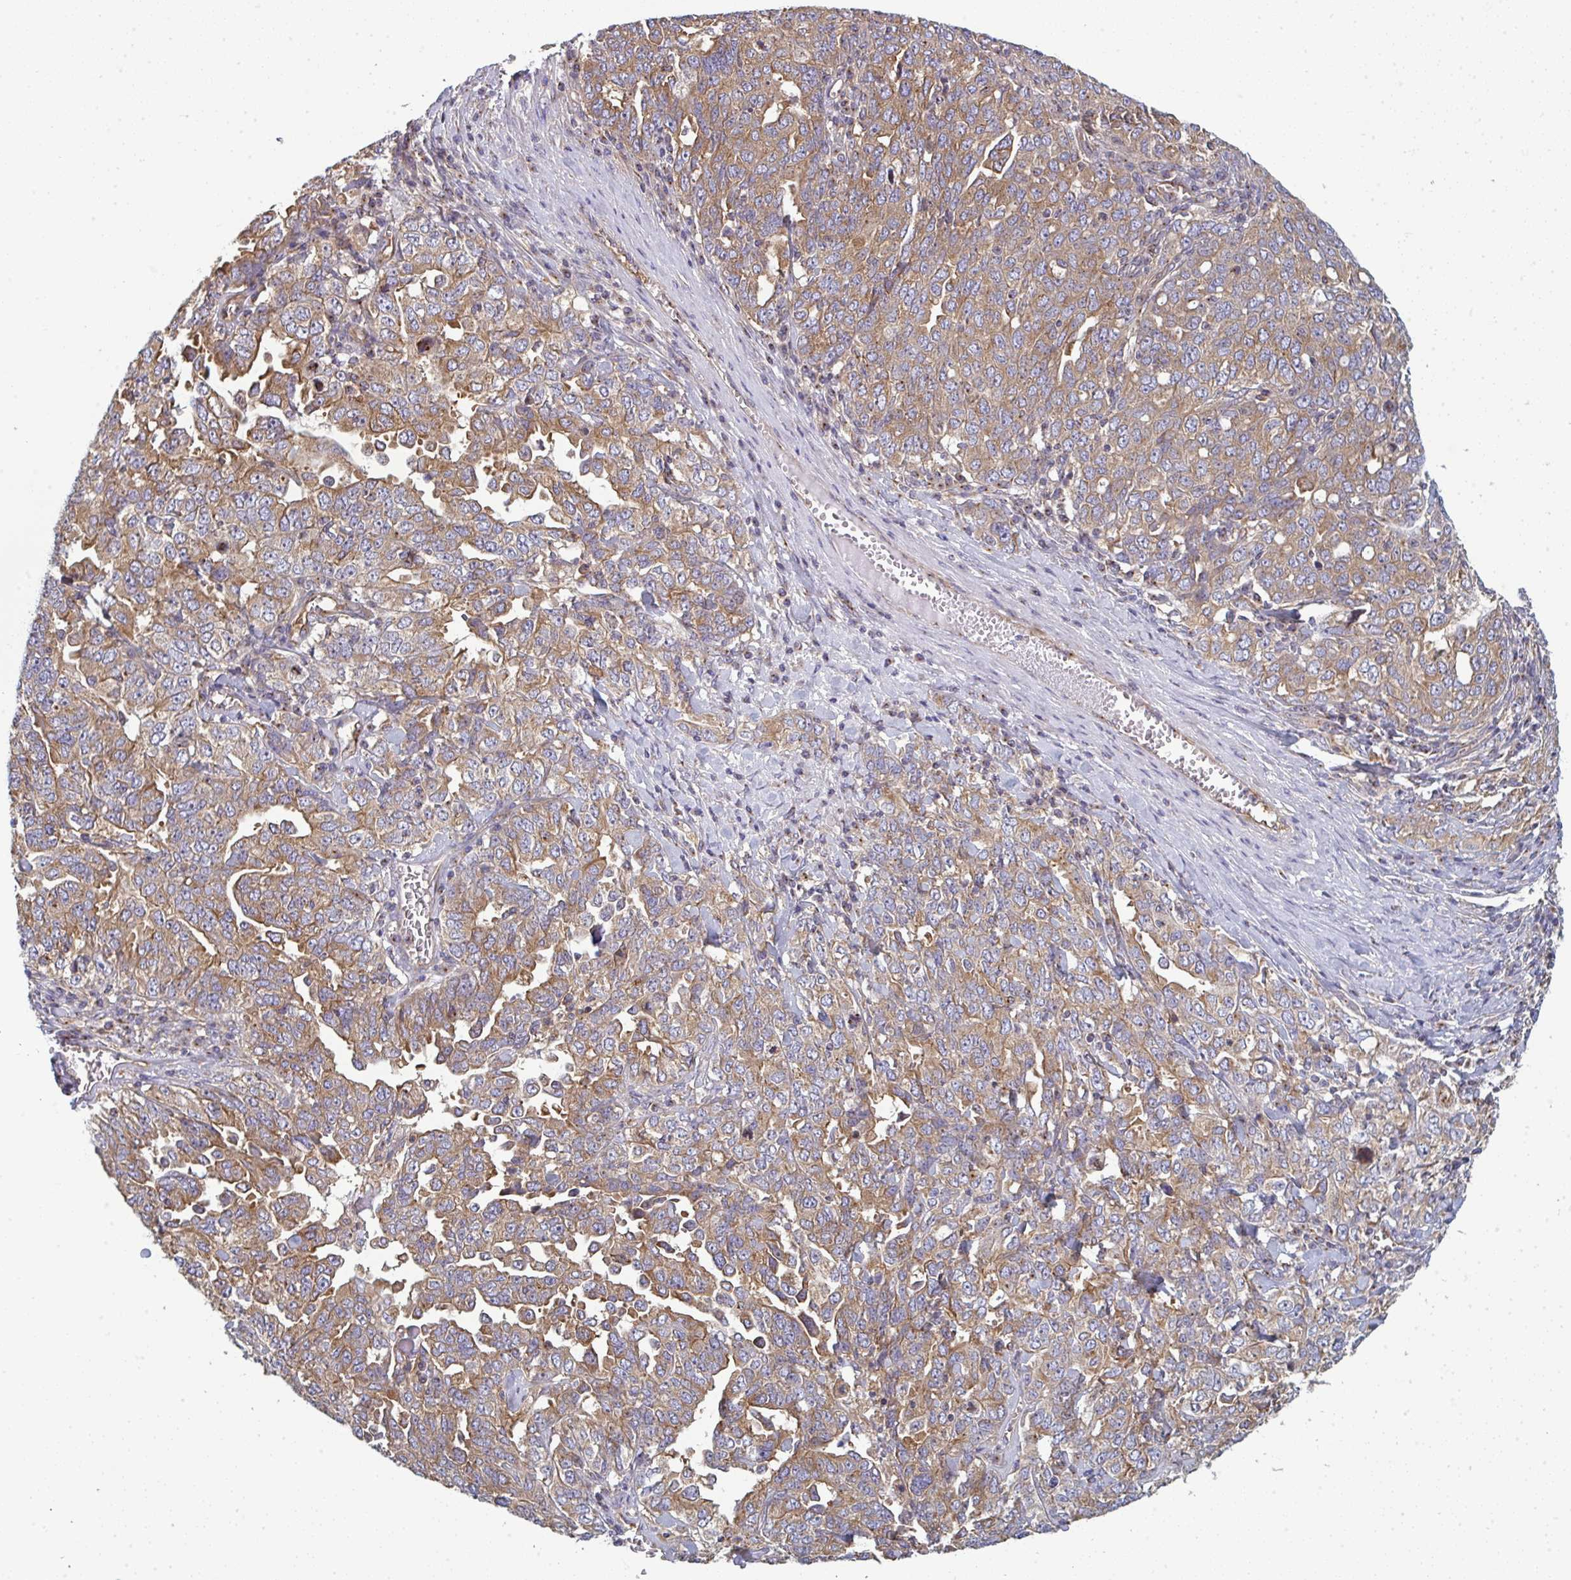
{"staining": {"intensity": "moderate", "quantity": ">75%", "location": "cytoplasmic/membranous"}, "tissue": "ovarian cancer", "cell_type": "Tumor cells", "image_type": "cancer", "snomed": [{"axis": "morphology", "description": "Carcinoma, endometroid"}, {"axis": "topography", "description": "Ovary"}], "caption": "Ovarian endometroid carcinoma tissue displays moderate cytoplasmic/membranous staining in approximately >75% of tumor cells", "gene": "DYNC1I2", "patient": {"sex": "female", "age": 62}}